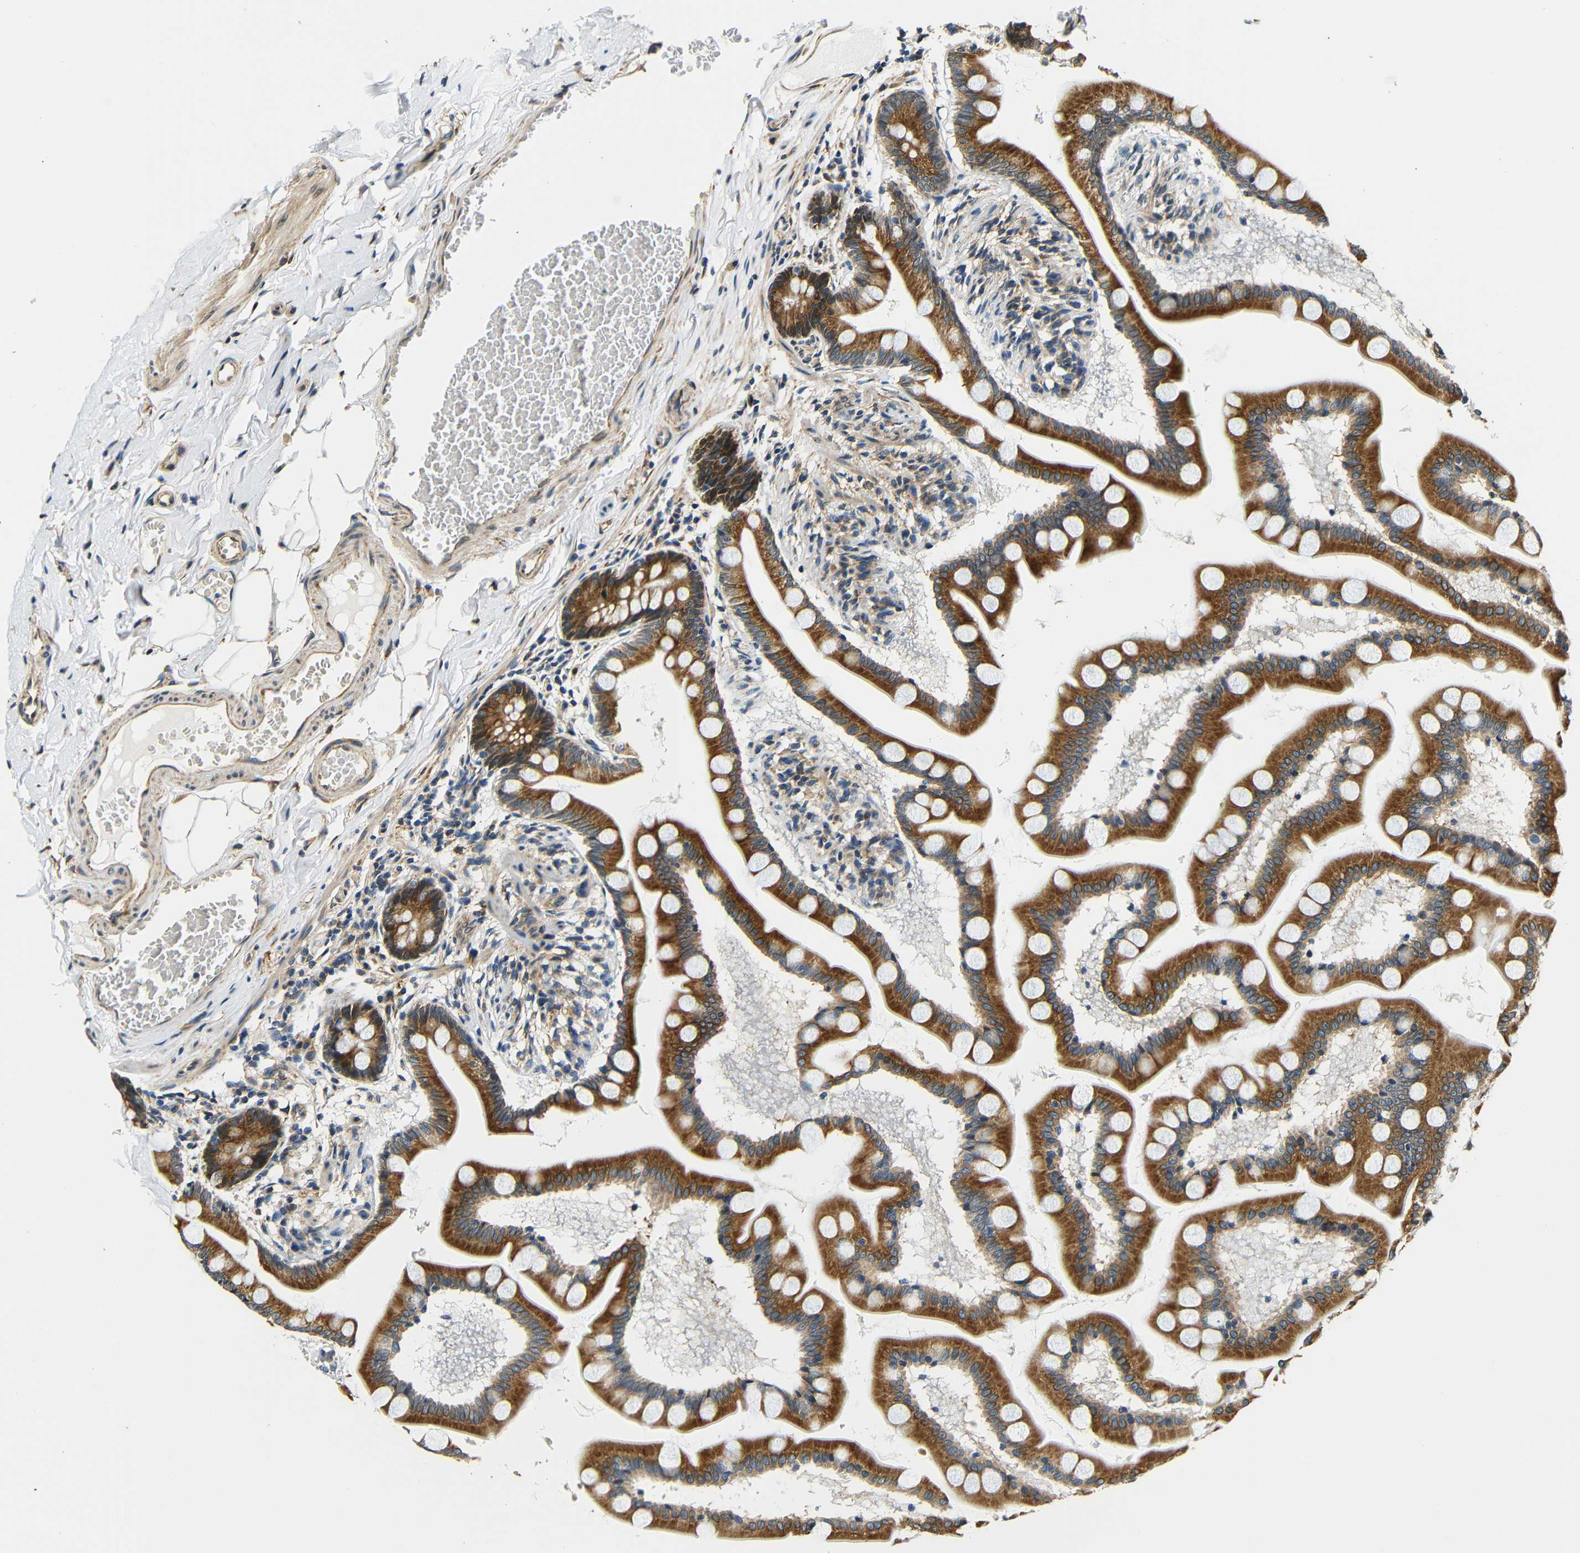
{"staining": {"intensity": "strong", "quantity": ">75%", "location": "cytoplasmic/membranous"}, "tissue": "small intestine", "cell_type": "Glandular cells", "image_type": "normal", "snomed": [{"axis": "morphology", "description": "Normal tissue, NOS"}, {"axis": "topography", "description": "Small intestine"}], "caption": "This photomicrograph shows immunohistochemistry (IHC) staining of normal small intestine, with high strong cytoplasmic/membranous positivity in approximately >75% of glandular cells.", "gene": "VAPB", "patient": {"sex": "male", "age": 41}}